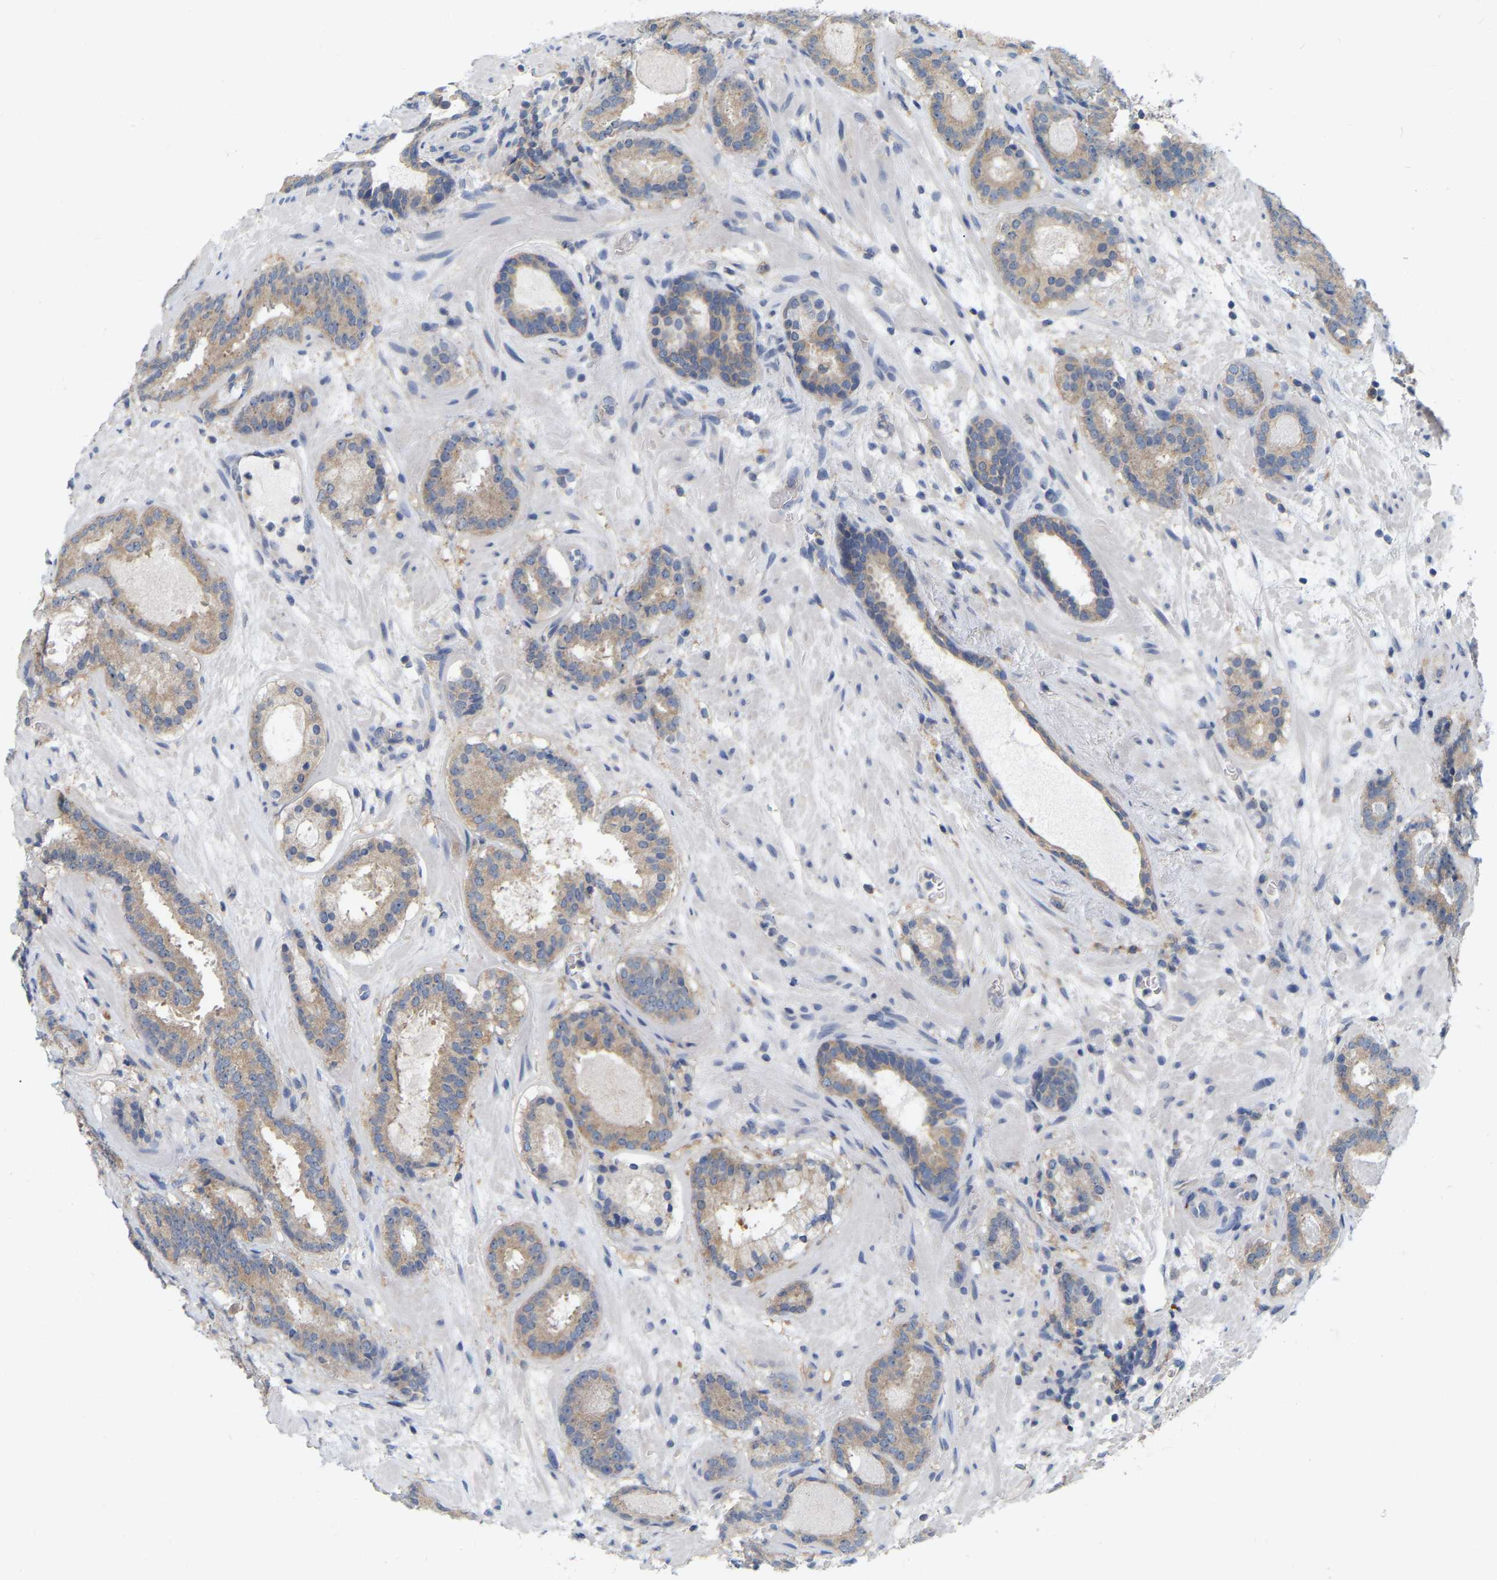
{"staining": {"intensity": "moderate", "quantity": ">75%", "location": "cytoplasmic/membranous"}, "tissue": "prostate cancer", "cell_type": "Tumor cells", "image_type": "cancer", "snomed": [{"axis": "morphology", "description": "Adenocarcinoma, Low grade"}, {"axis": "topography", "description": "Prostate"}], "caption": "DAB (3,3'-diaminobenzidine) immunohistochemical staining of human prostate cancer (adenocarcinoma (low-grade)) reveals moderate cytoplasmic/membranous protein staining in about >75% of tumor cells.", "gene": "WIPI2", "patient": {"sex": "male", "age": 69}}